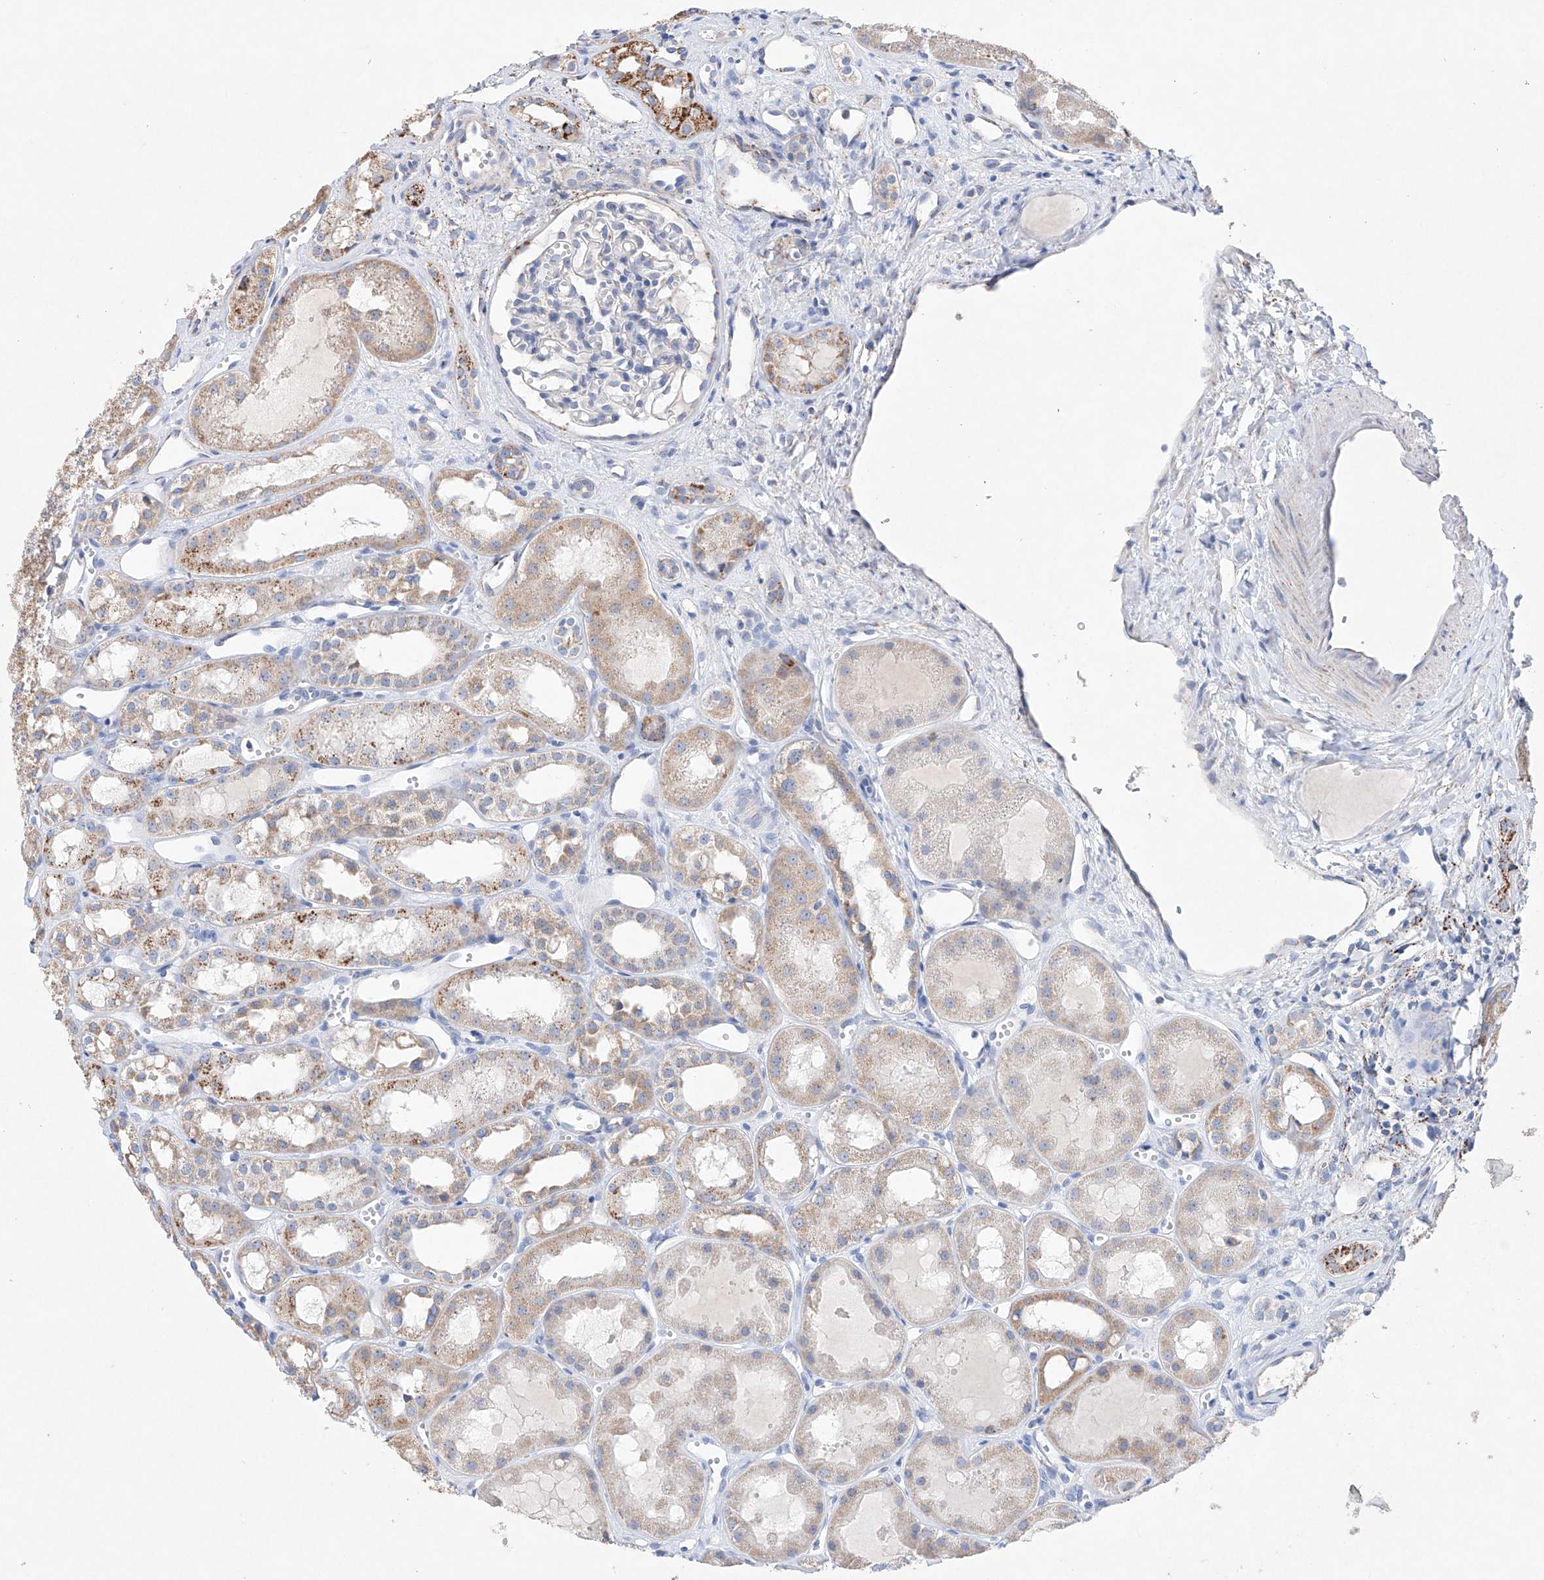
{"staining": {"intensity": "negative", "quantity": "none", "location": "none"}, "tissue": "kidney", "cell_type": "Cells in glomeruli", "image_type": "normal", "snomed": [{"axis": "morphology", "description": "Normal tissue, NOS"}, {"axis": "topography", "description": "Kidney"}], "caption": "Immunohistochemistry of benign kidney exhibits no expression in cells in glomeruli. (DAB immunohistochemistry, high magnification).", "gene": "NRROS", "patient": {"sex": "male", "age": 16}}